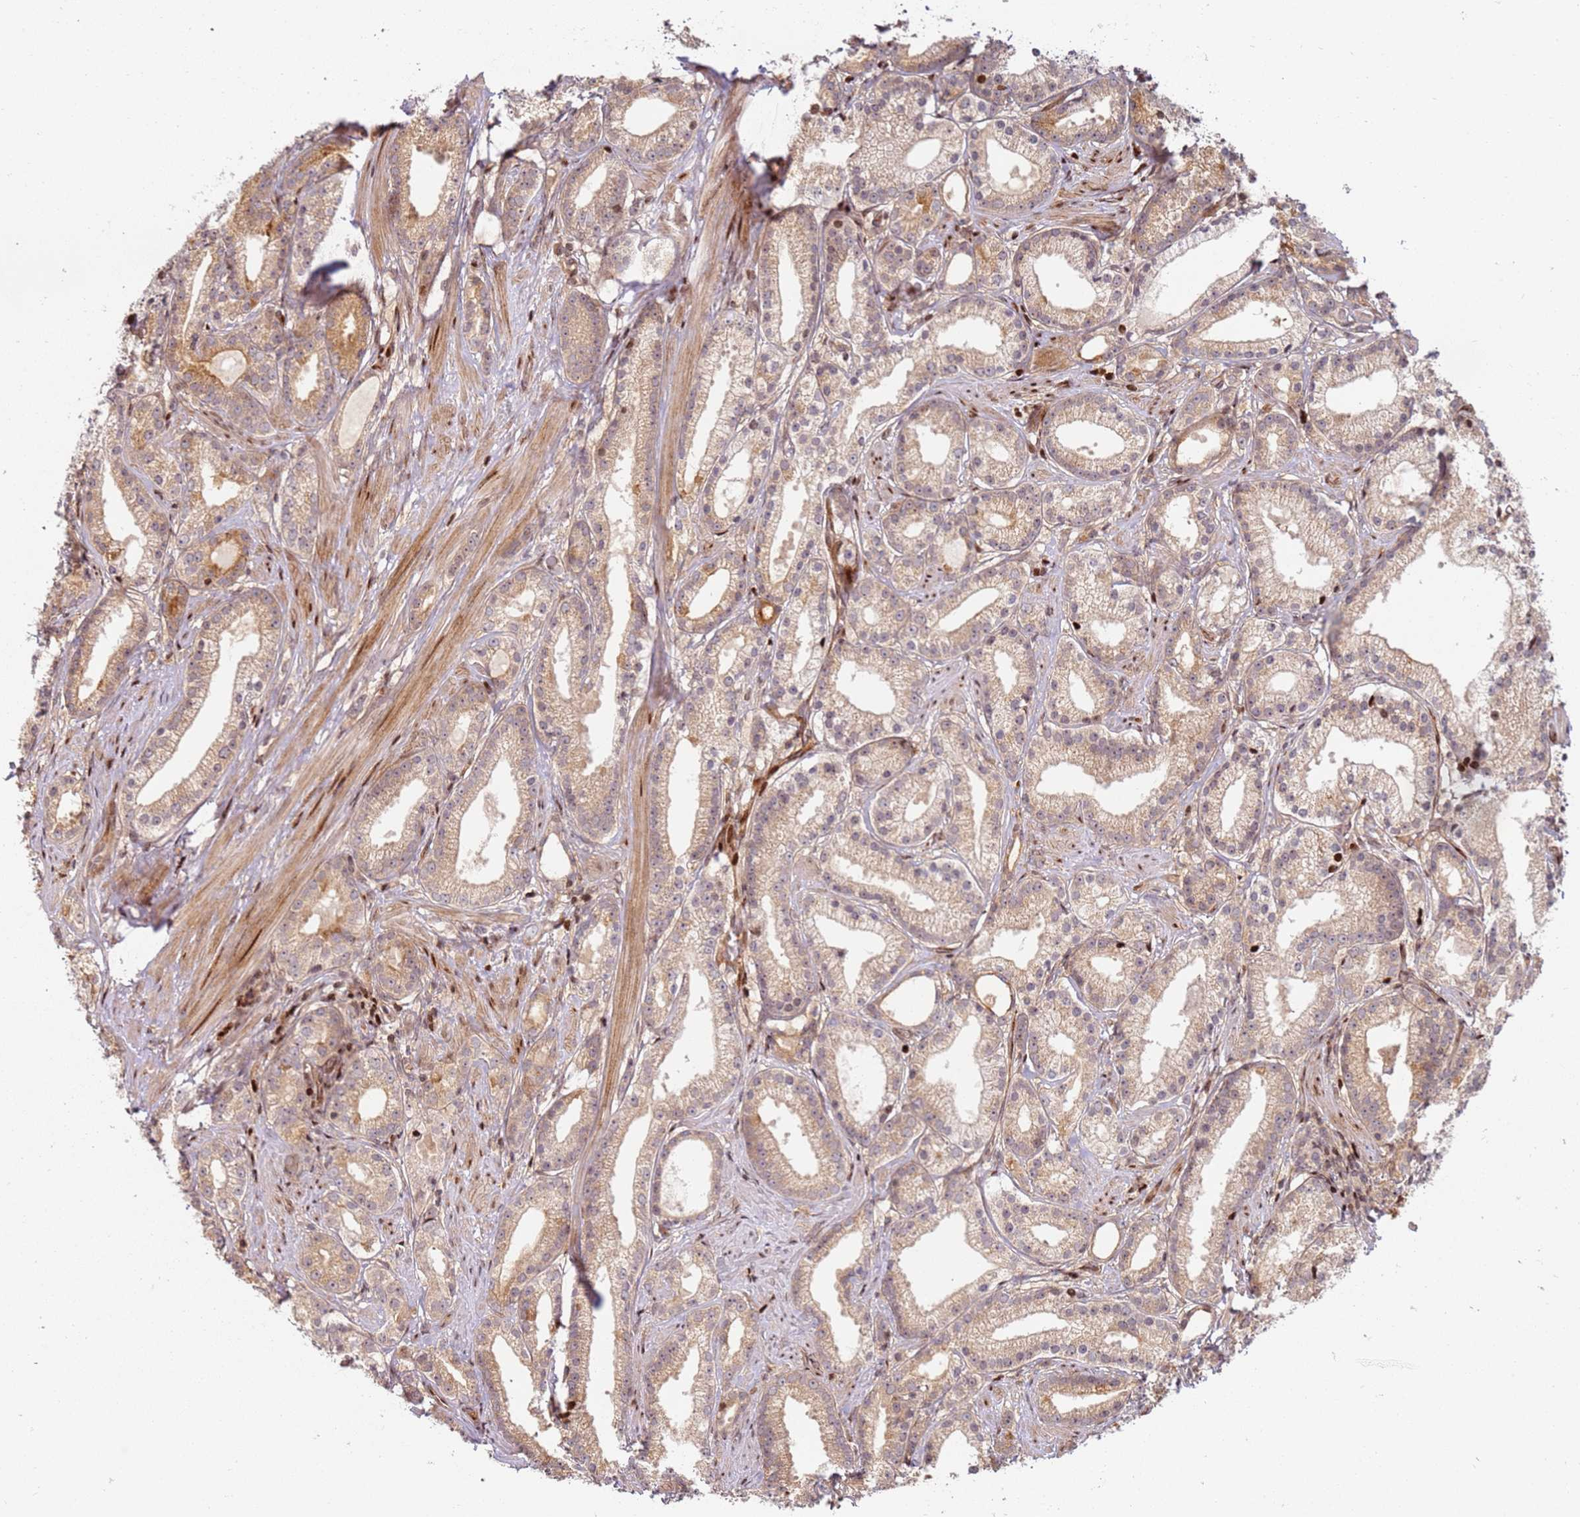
{"staining": {"intensity": "weak", "quantity": ">75%", "location": "cytoplasmic/membranous"}, "tissue": "prostate cancer", "cell_type": "Tumor cells", "image_type": "cancer", "snomed": [{"axis": "morphology", "description": "Adenocarcinoma, Low grade"}, {"axis": "topography", "description": "Prostate"}], "caption": "IHC micrograph of neoplastic tissue: human prostate adenocarcinoma (low-grade) stained using IHC exhibits low levels of weak protein expression localized specifically in the cytoplasmic/membranous of tumor cells, appearing as a cytoplasmic/membranous brown color.", "gene": "TMEM233", "patient": {"sex": "male", "age": 57}}